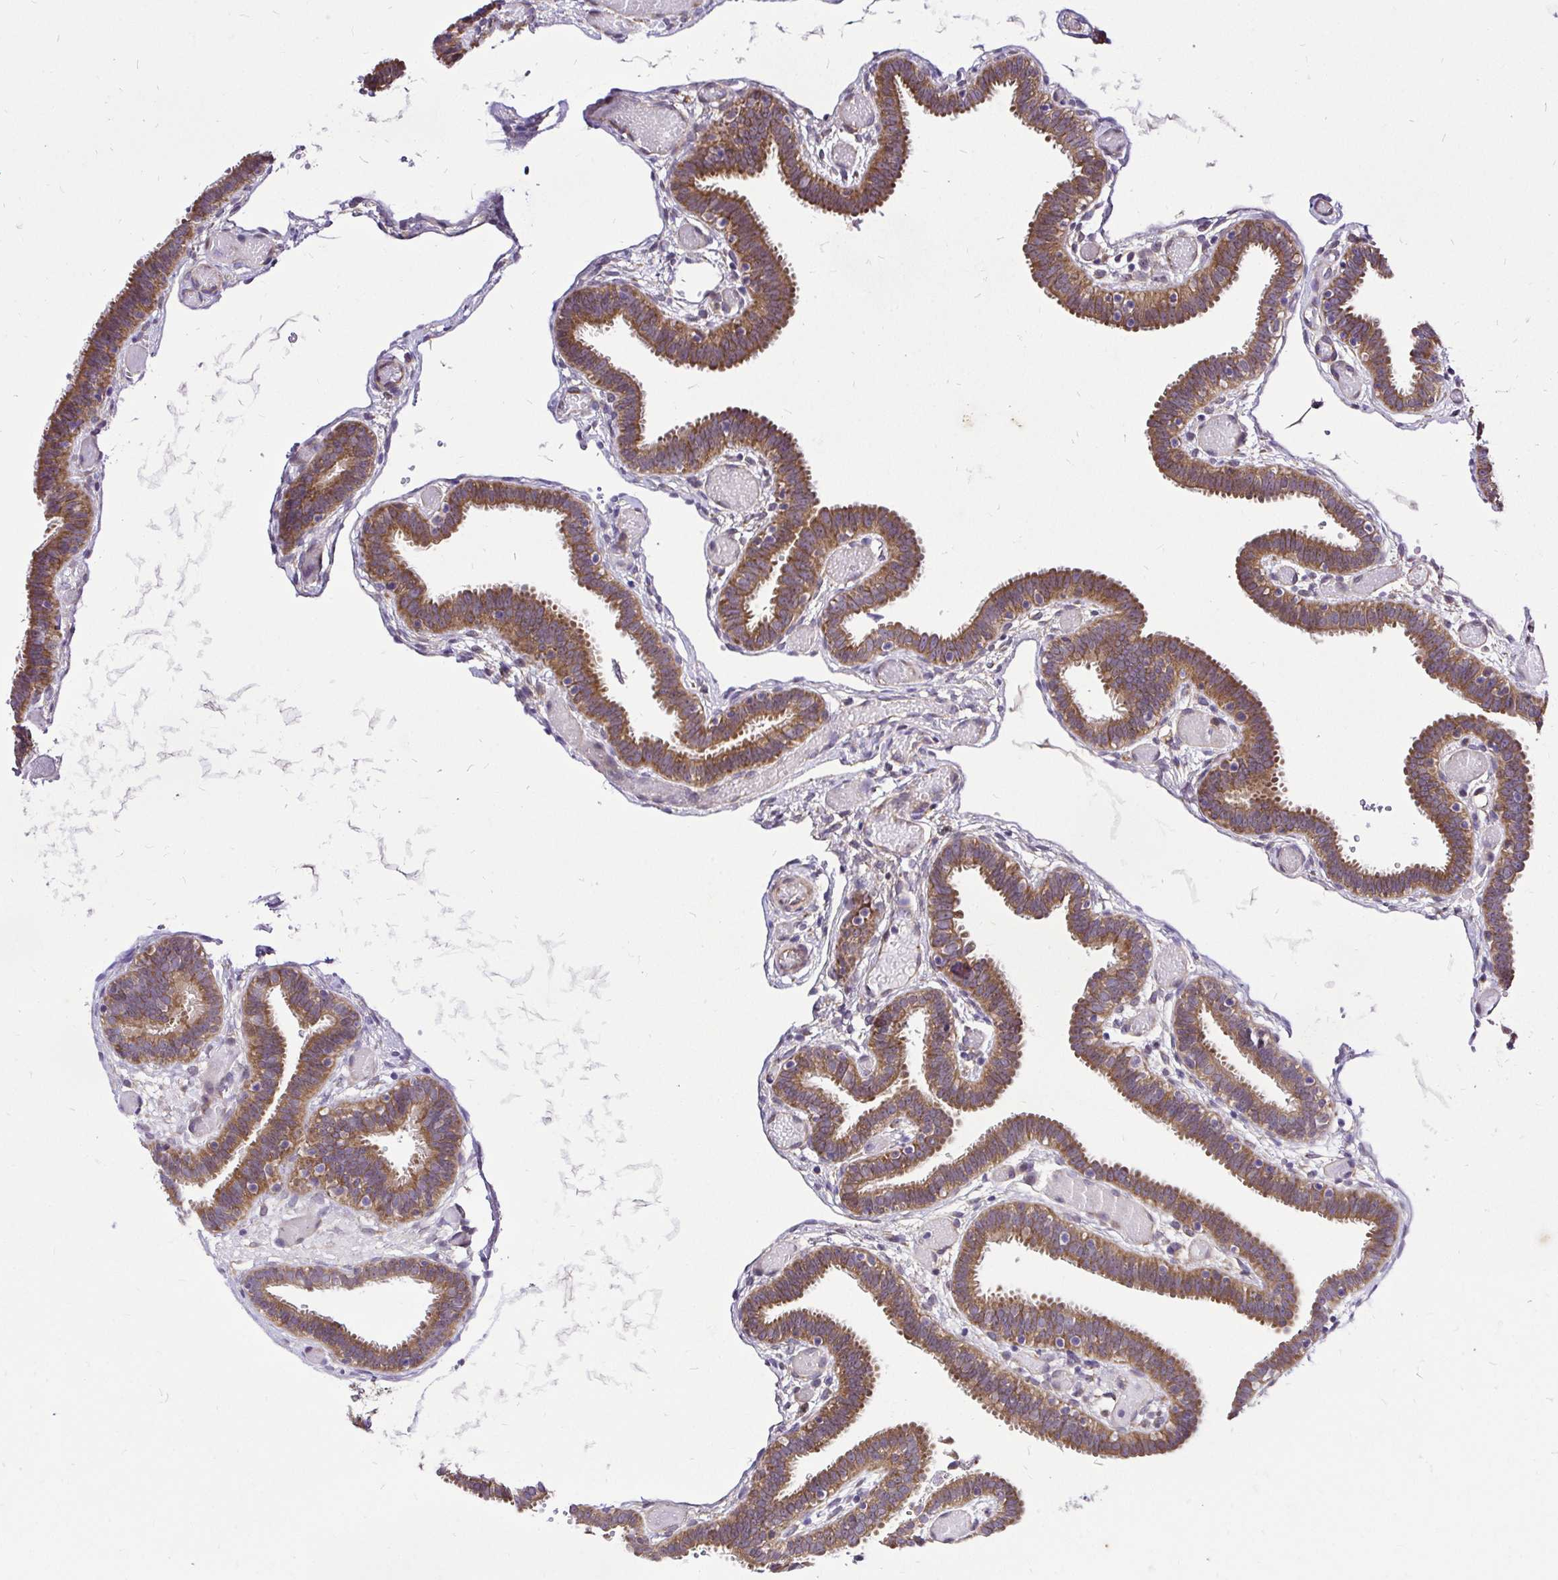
{"staining": {"intensity": "moderate", "quantity": ">75%", "location": "cytoplasmic/membranous"}, "tissue": "fallopian tube", "cell_type": "Glandular cells", "image_type": "normal", "snomed": [{"axis": "morphology", "description": "Normal tissue, NOS"}, {"axis": "topography", "description": "Fallopian tube"}], "caption": "Protein expression analysis of unremarkable human fallopian tube reveals moderate cytoplasmic/membranous staining in approximately >75% of glandular cells. (IHC, brightfield microscopy, high magnification).", "gene": "CCDC122", "patient": {"sex": "female", "age": 37}}